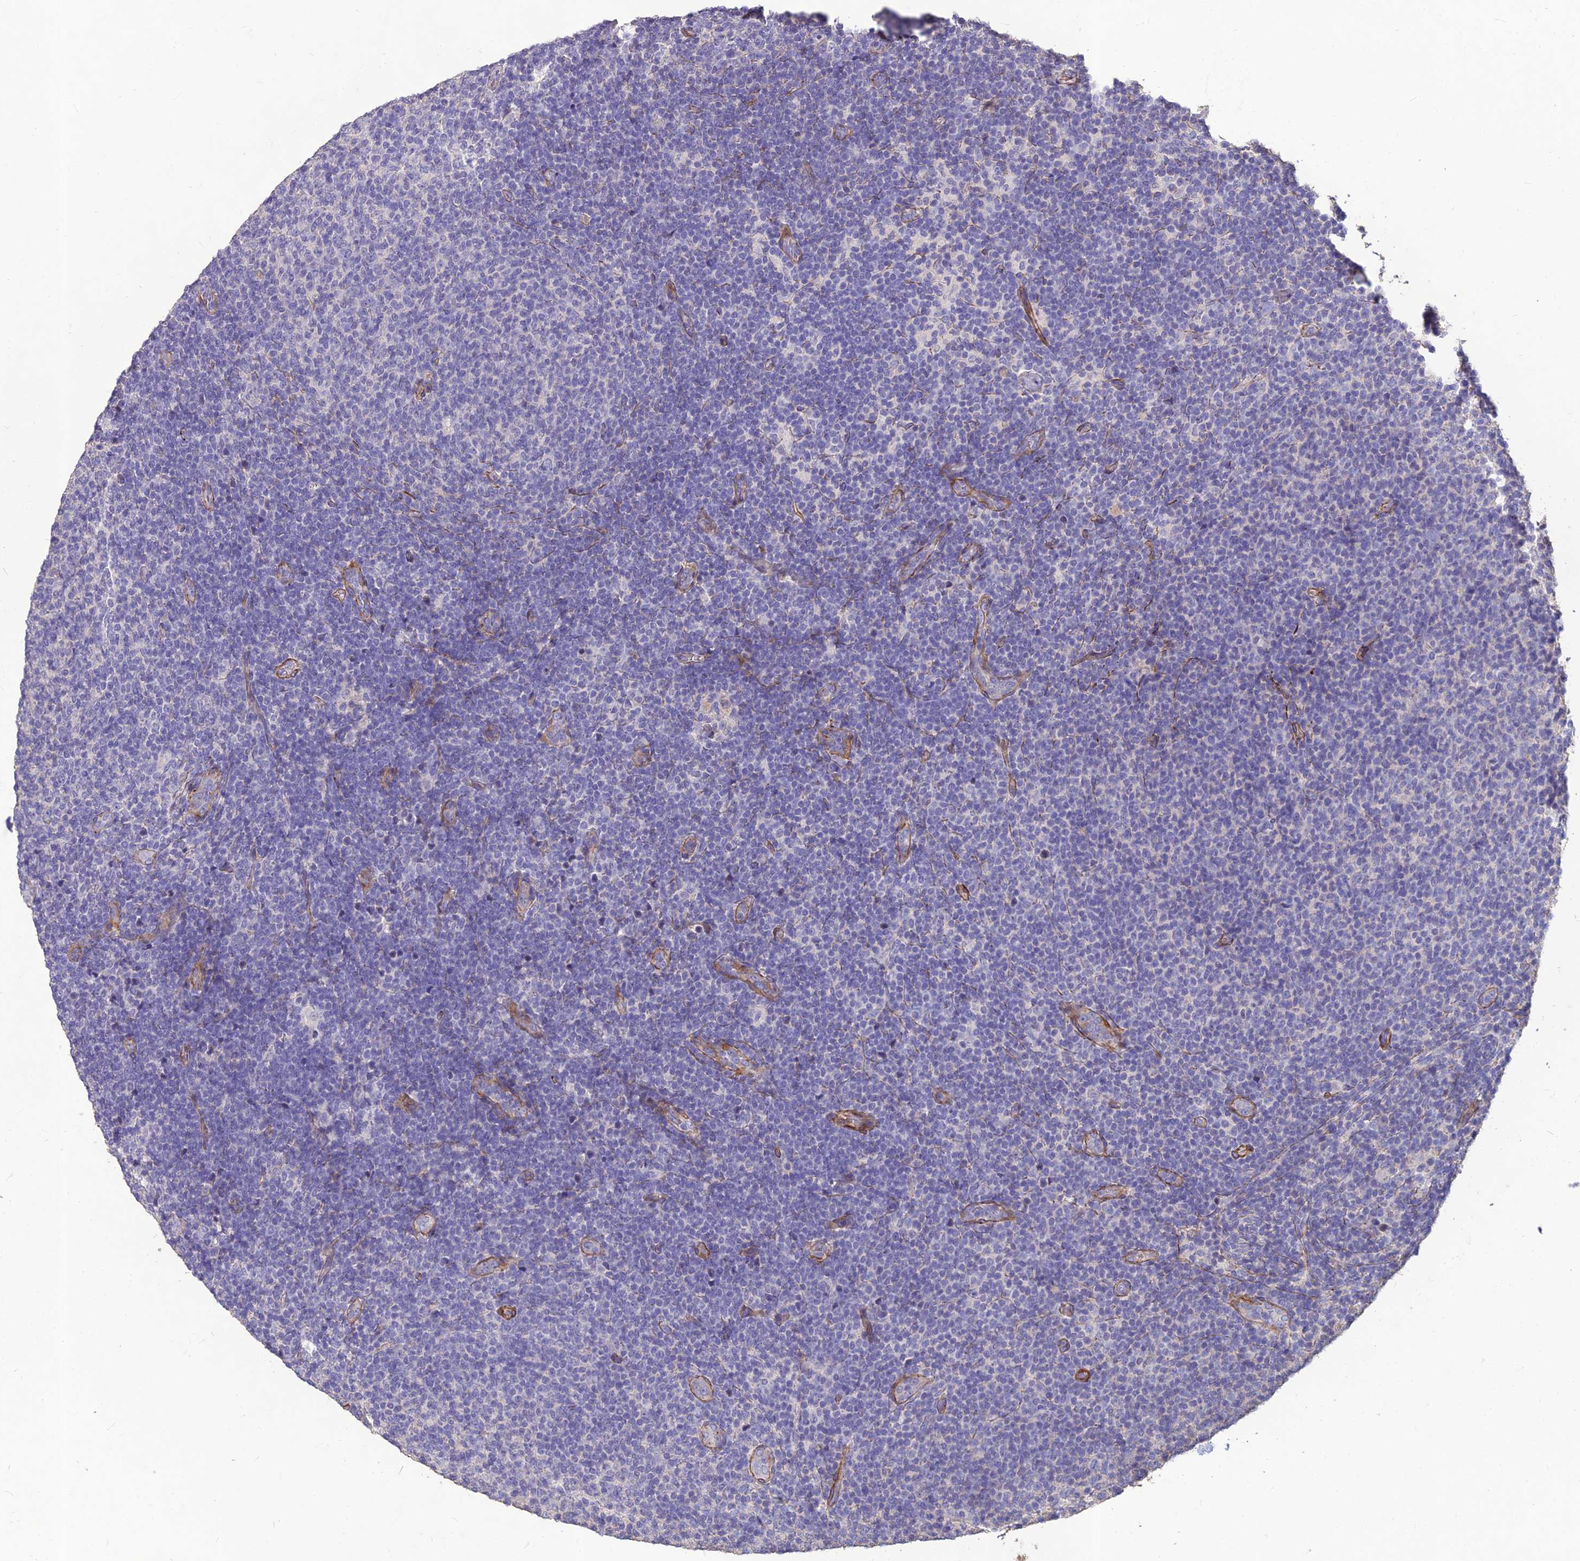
{"staining": {"intensity": "negative", "quantity": "none", "location": "none"}, "tissue": "lymphoma", "cell_type": "Tumor cells", "image_type": "cancer", "snomed": [{"axis": "morphology", "description": "Malignant lymphoma, non-Hodgkin's type, Low grade"}, {"axis": "topography", "description": "Lymph node"}], "caption": "This is an immunohistochemistry (IHC) photomicrograph of low-grade malignant lymphoma, non-Hodgkin's type. There is no expression in tumor cells.", "gene": "CLUH", "patient": {"sex": "male", "age": 66}}